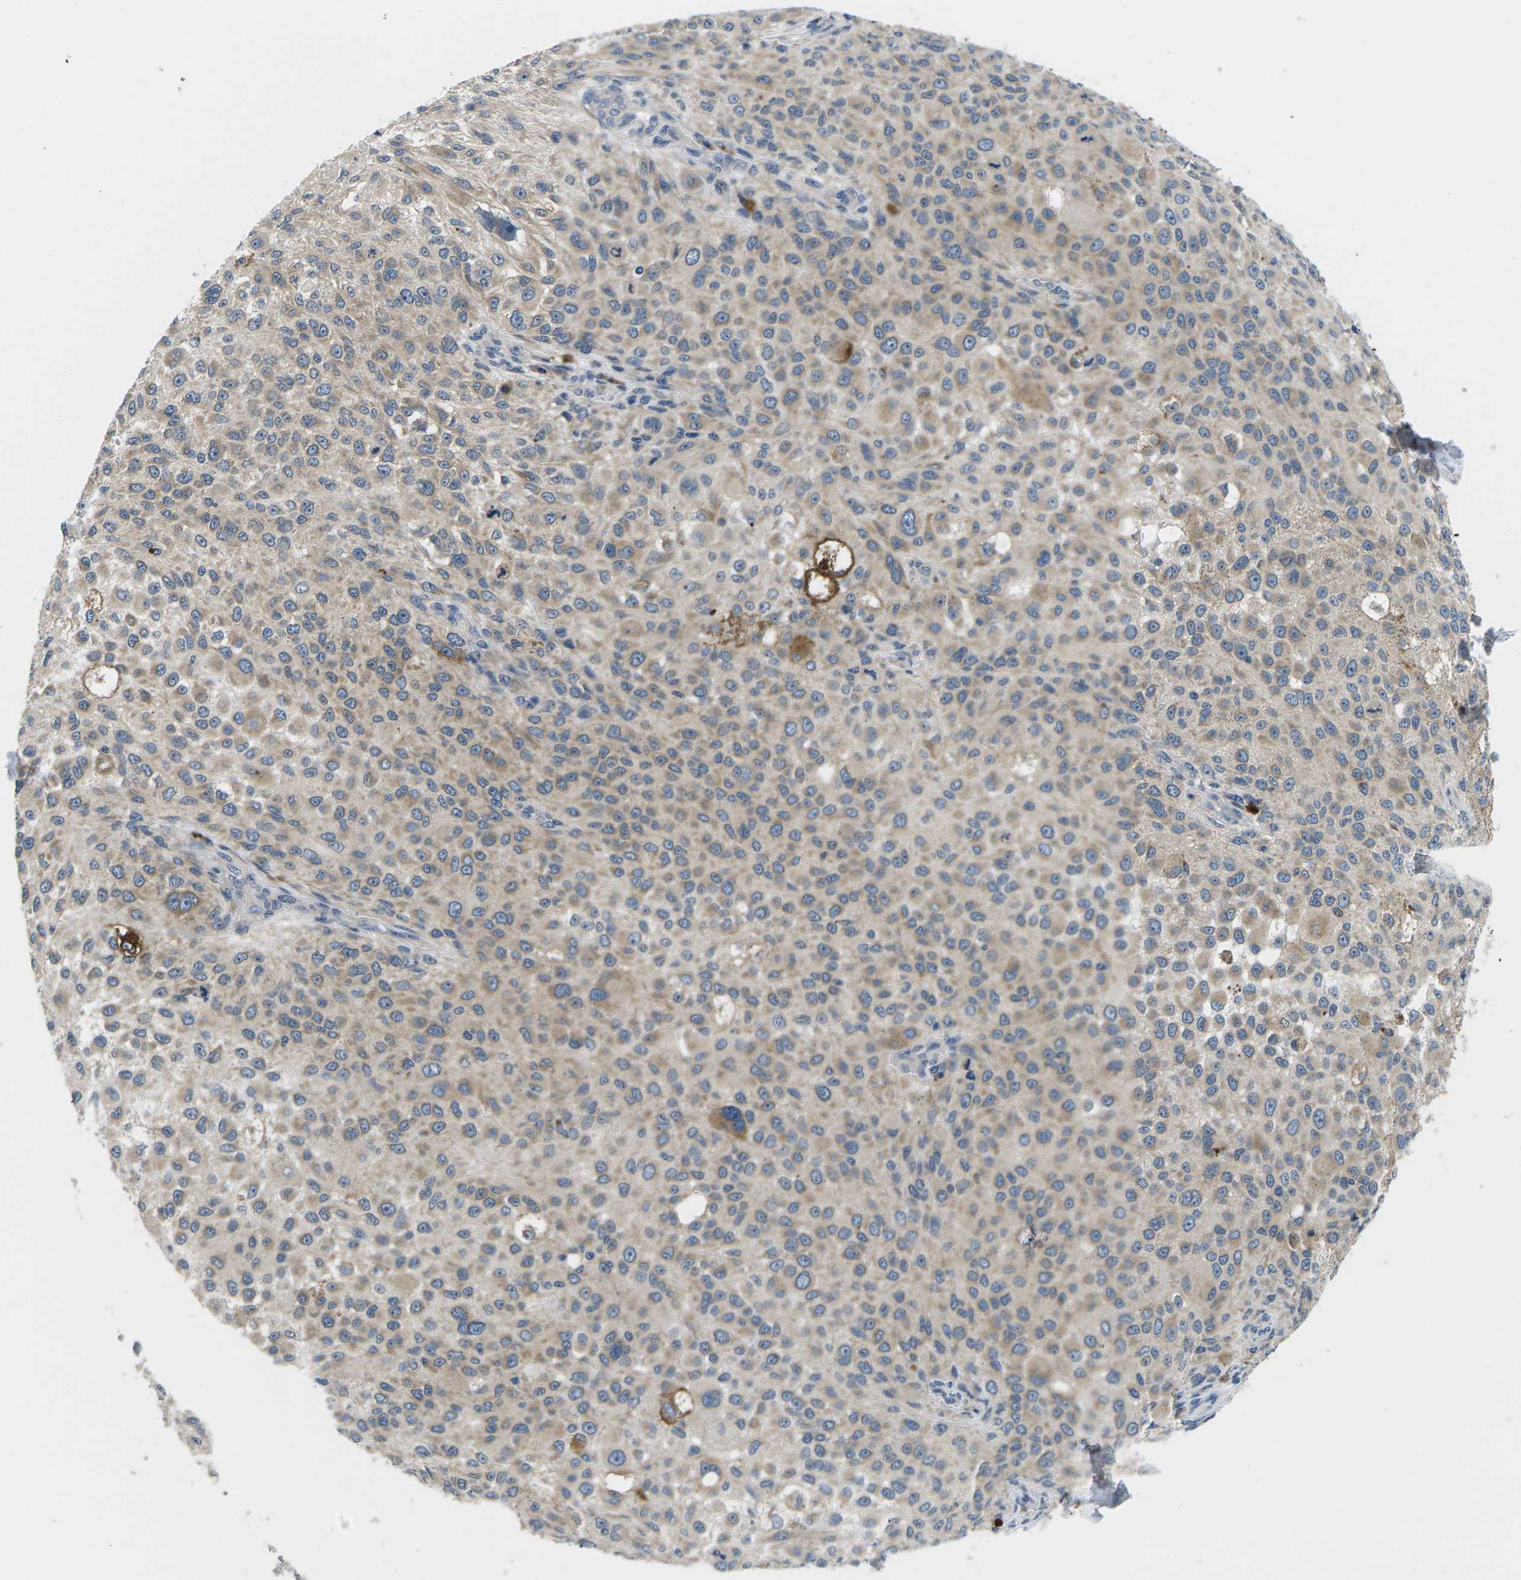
{"staining": {"intensity": "weak", "quantity": "25%-75%", "location": "cytoplasmic/membranous"}, "tissue": "melanoma", "cell_type": "Tumor cells", "image_type": "cancer", "snomed": [{"axis": "morphology", "description": "Necrosis, NOS"}, {"axis": "morphology", "description": "Malignant melanoma, NOS"}, {"axis": "topography", "description": "Skin"}], "caption": "This is a photomicrograph of immunohistochemistry staining of melanoma, which shows weak staining in the cytoplasmic/membranous of tumor cells.", "gene": "ERGIC3", "patient": {"sex": "female", "age": 87}}